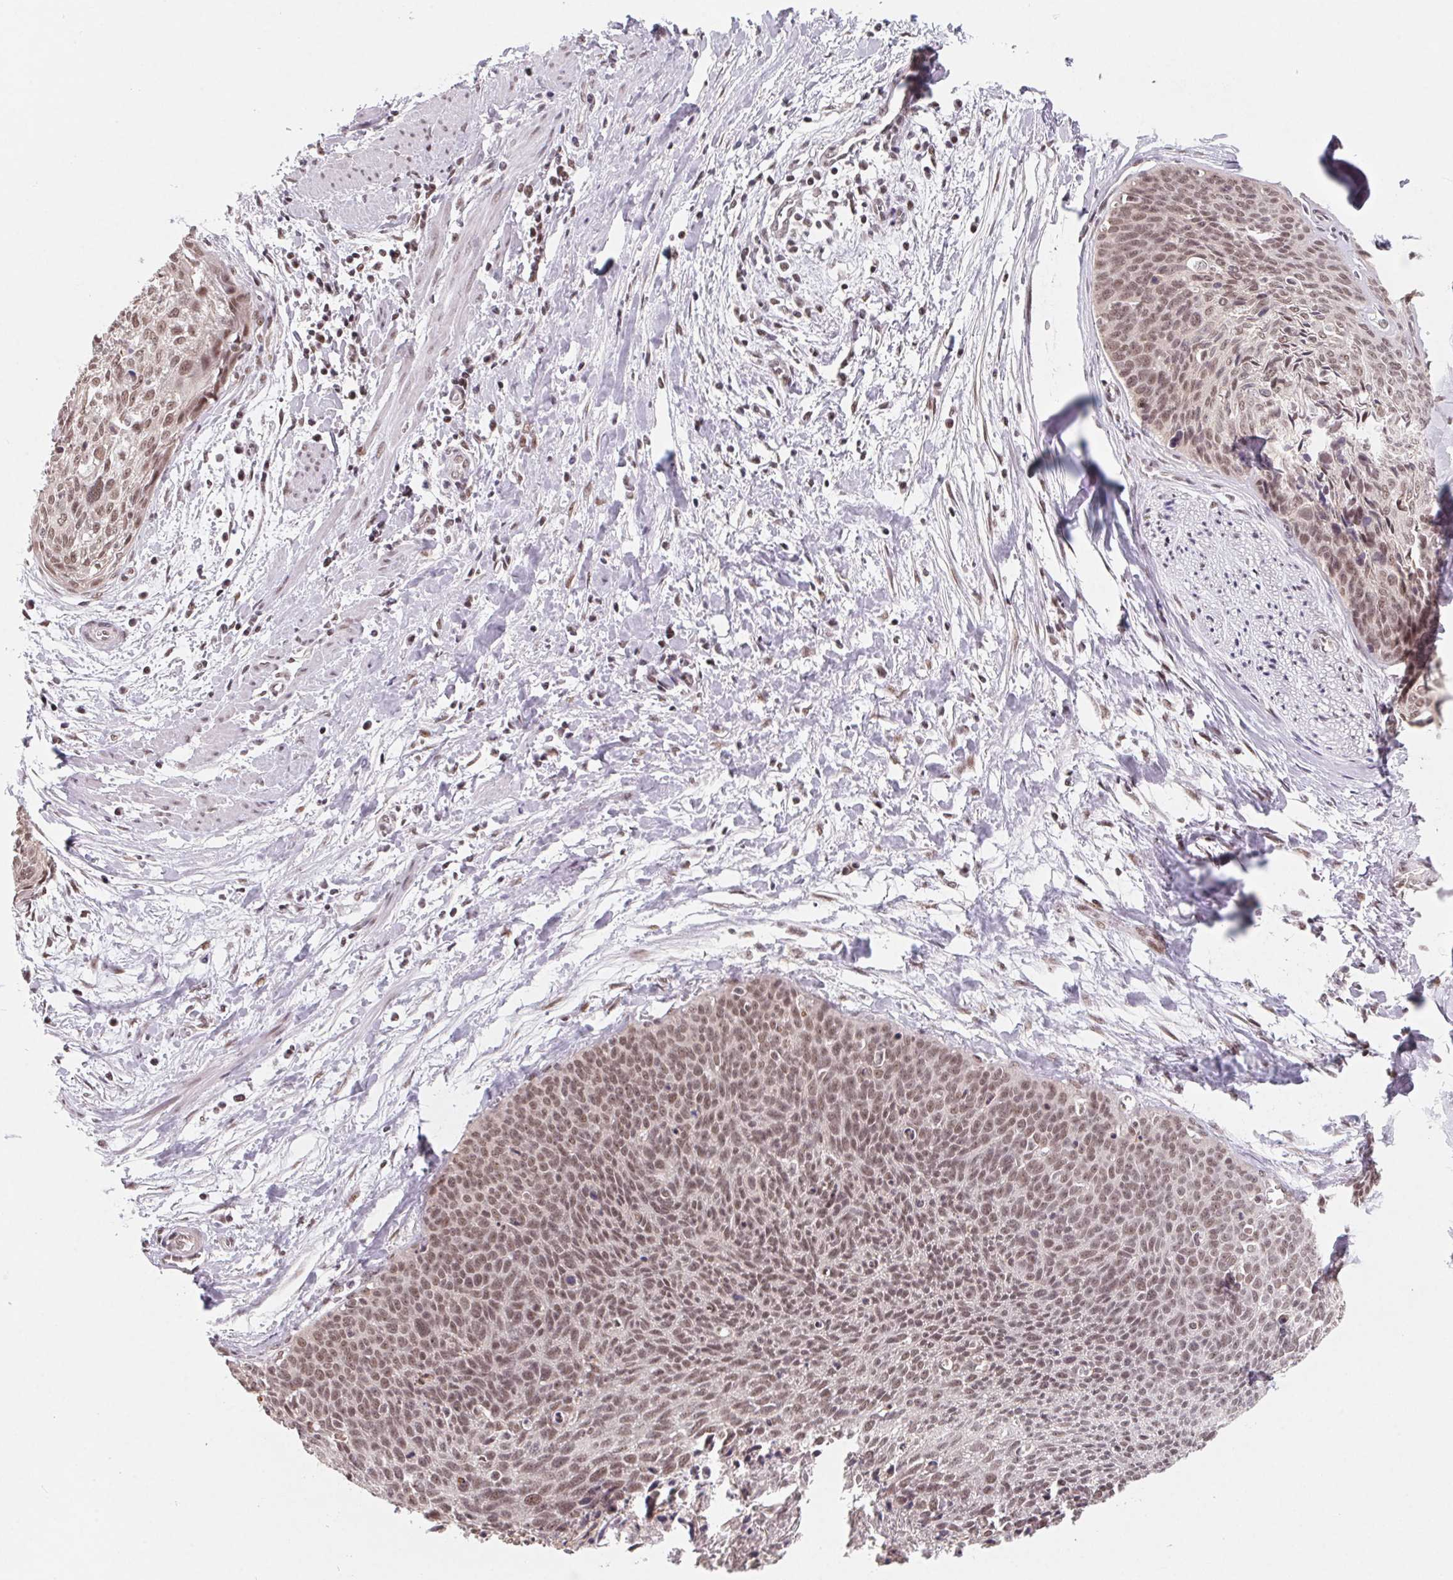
{"staining": {"intensity": "moderate", "quantity": ">75%", "location": "nuclear"}, "tissue": "cervical cancer", "cell_type": "Tumor cells", "image_type": "cancer", "snomed": [{"axis": "morphology", "description": "Squamous cell carcinoma, NOS"}, {"axis": "topography", "description": "Cervix"}], "caption": "There is medium levels of moderate nuclear positivity in tumor cells of cervical squamous cell carcinoma, as demonstrated by immunohistochemical staining (brown color).", "gene": "TCERG1", "patient": {"sex": "female", "age": 55}}